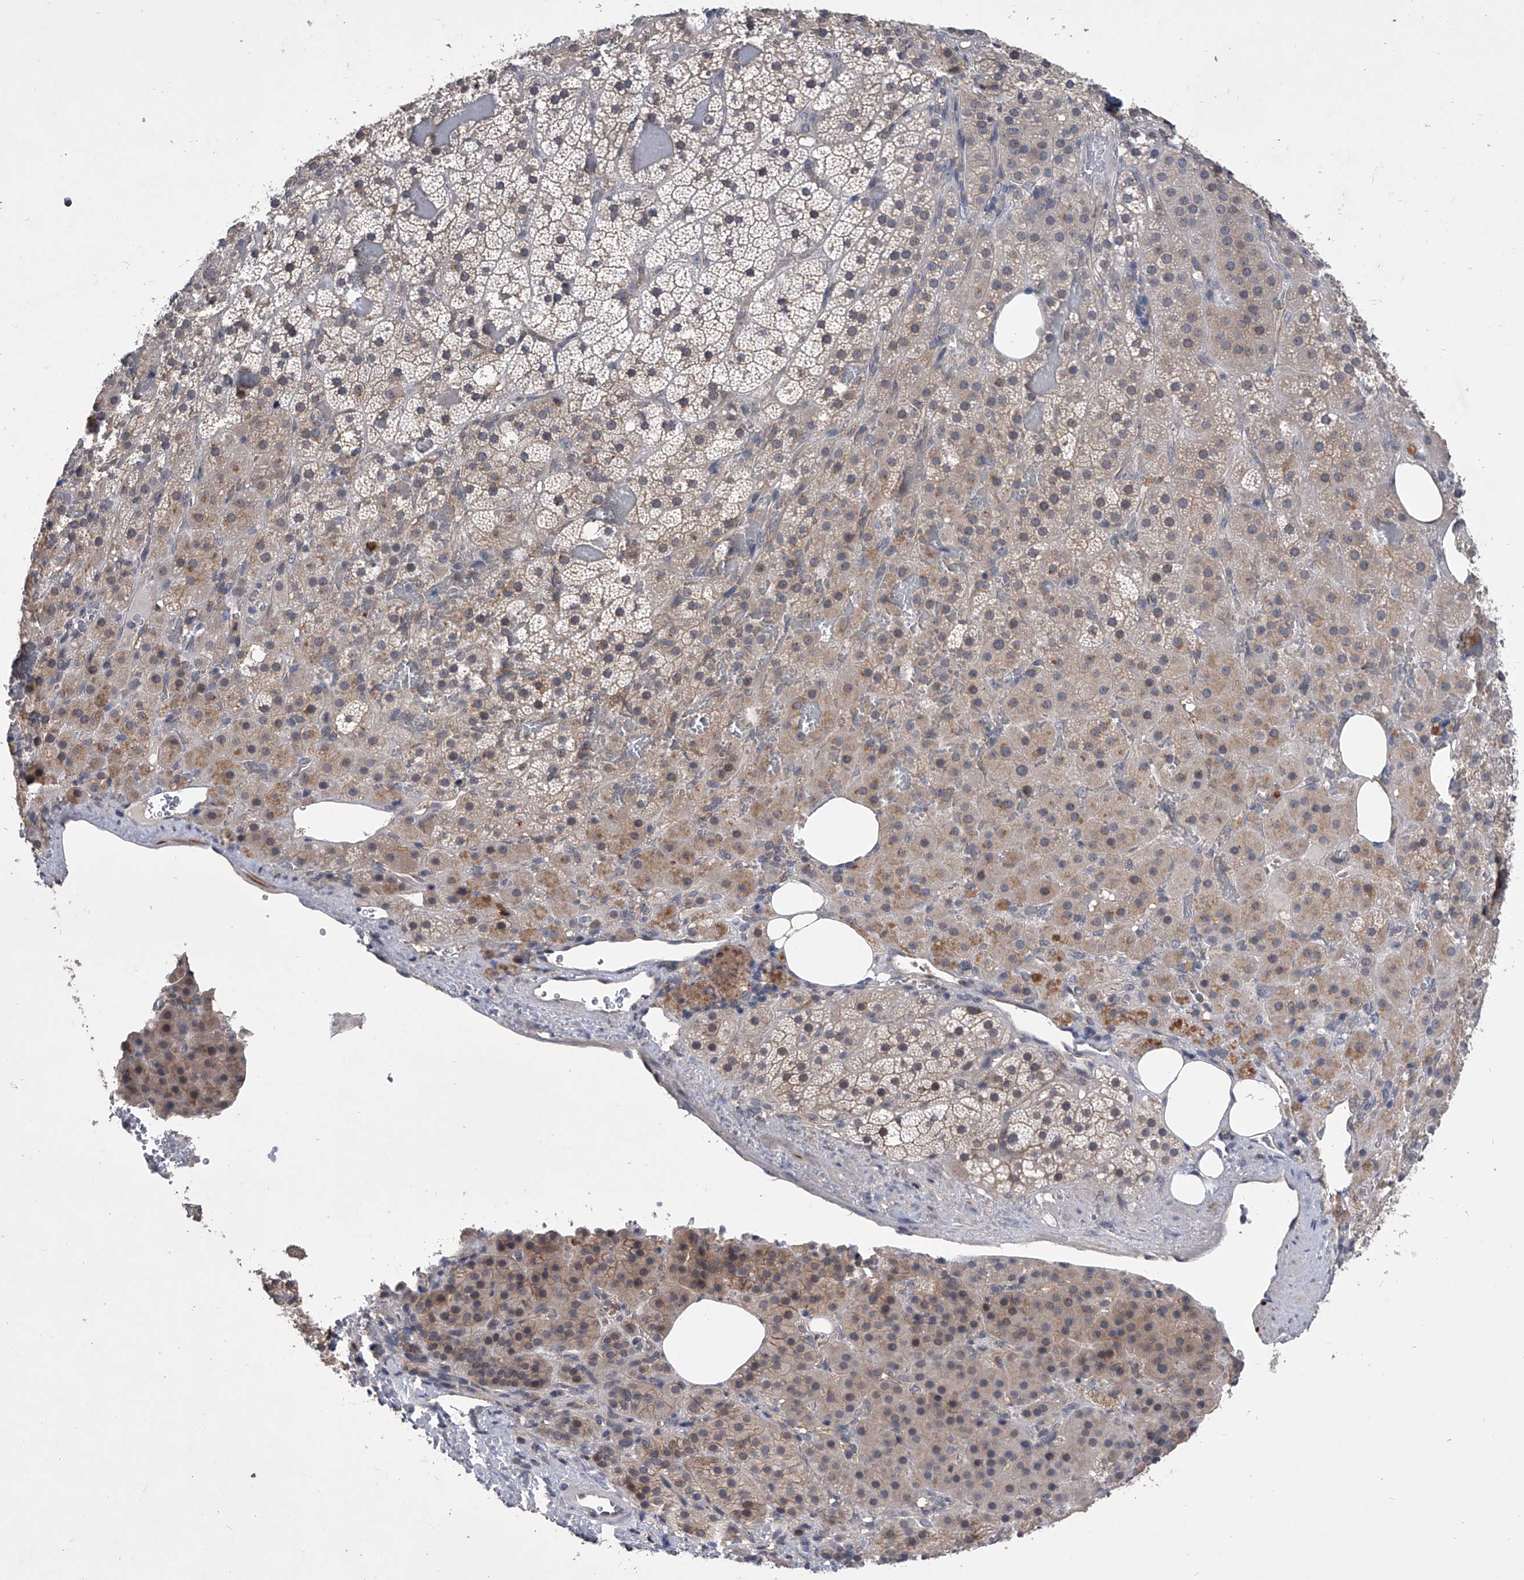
{"staining": {"intensity": "weak", "quantity": "<25%", "location": "cytoplasmic/membranous"}, "tissue": "adrenal gland", "cell_type": "Glandular cells", "image_type": "normal", "snomed": [{"axis": "morphology", "description": "Normal tissue, NOS"}, {"axis": "topography", "description": "Adrenal gland"}], "caption": "Immunohistochemical staining of unremarkable adrenal gland shows no significant positivity in glandular cells.", "gene": "MAP4K3", "patient": {"sex": "female", "age": 59}}